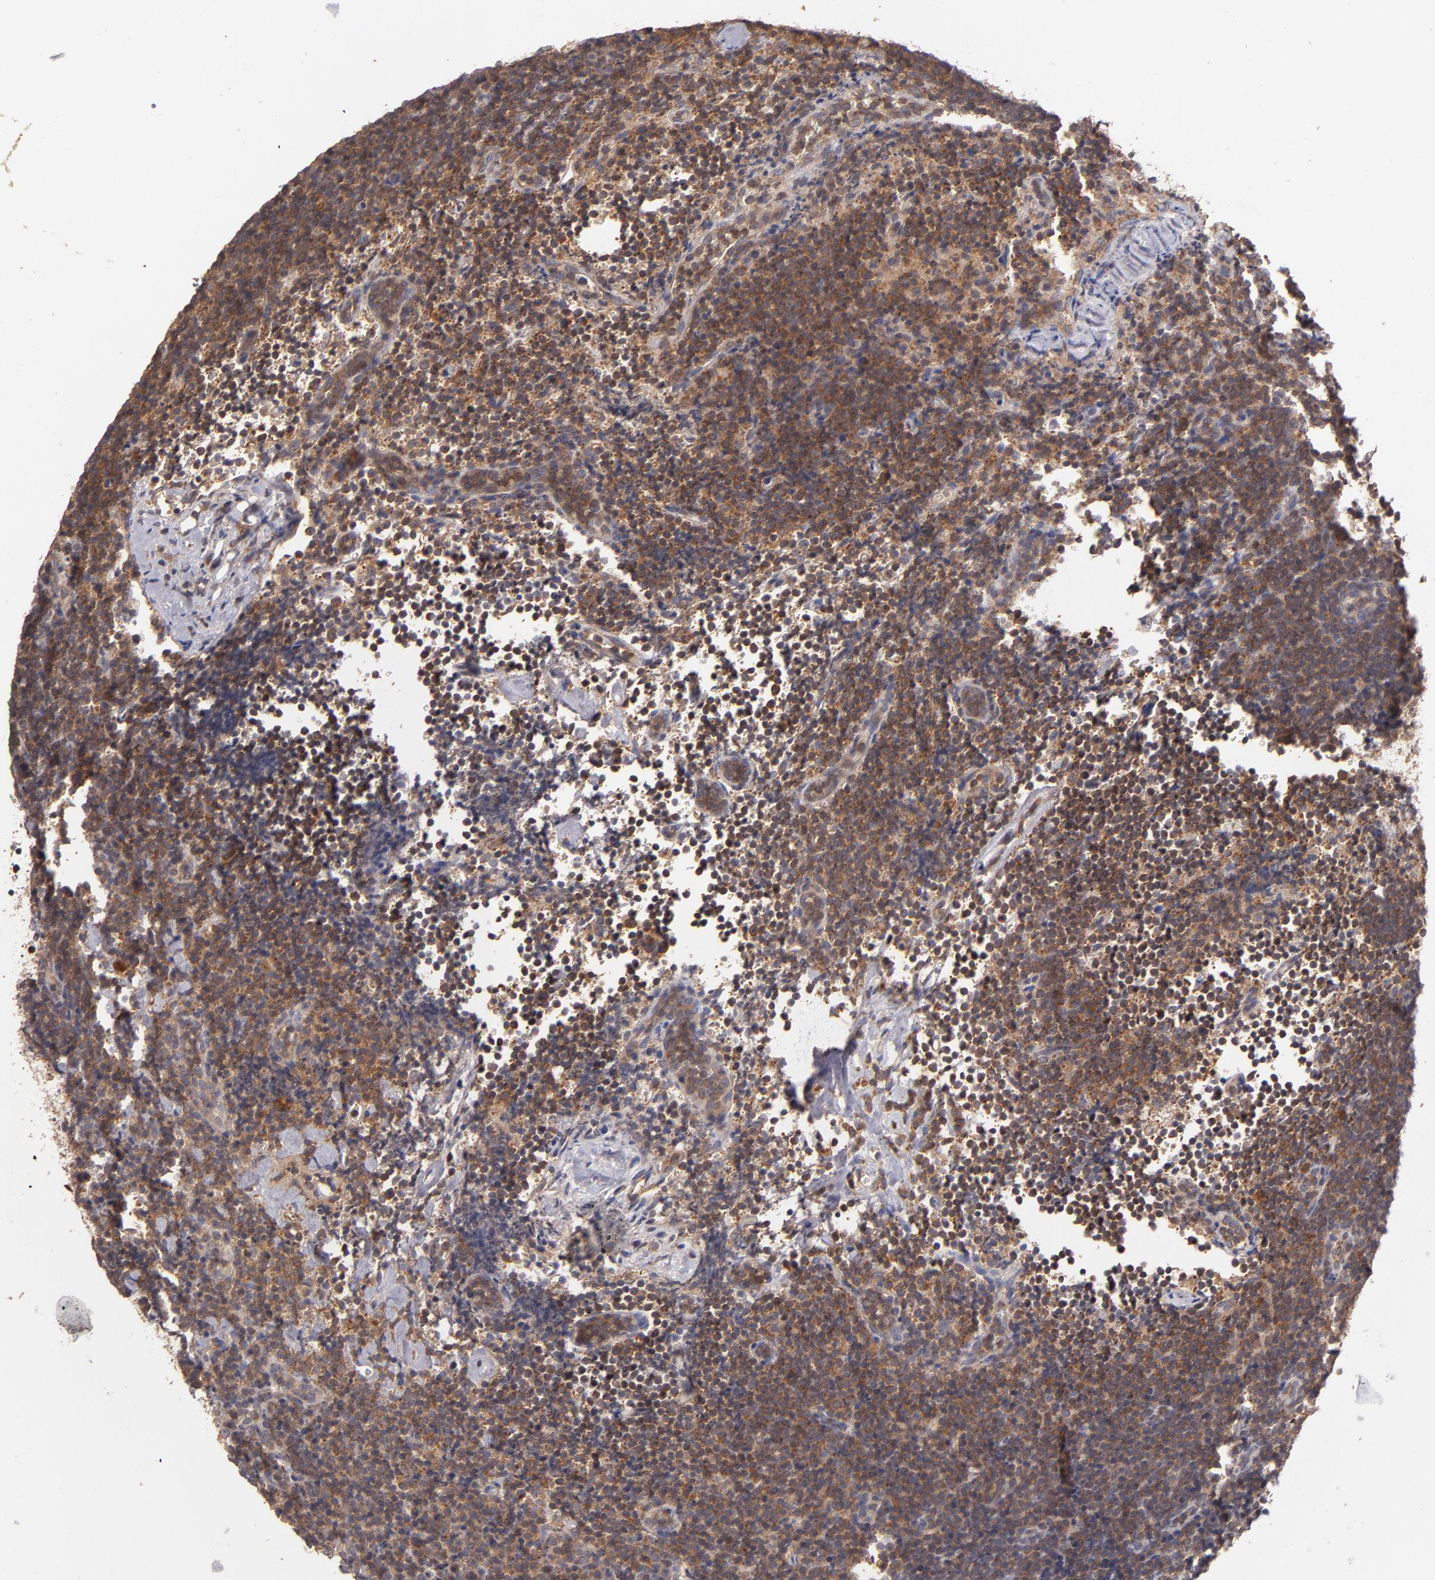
{"staining": {"intensity": "moderate", "quantity": ">75%", "location": "cytoplasmic/membranous"}, "tissue": "lymphoma", "cell_type": "Tumor cells", "image_type": "cancer", "snomed": [{"axis": "morphology", "description": "Malignant lymphoma, non-Hodgkin's type, High grade"}, {"axis": "topography", "description": "Lymph node"}], "caption": "DAB immunohistochemical staining of malignant lymphoma, non-Hodgkin's type (high-grade) exhibits moderate cytoplasmic/membranous protein positivity in about >75% of tumor cells.", "gene": "UPF3B", "patient": {"sex": "female", "age": 58}}